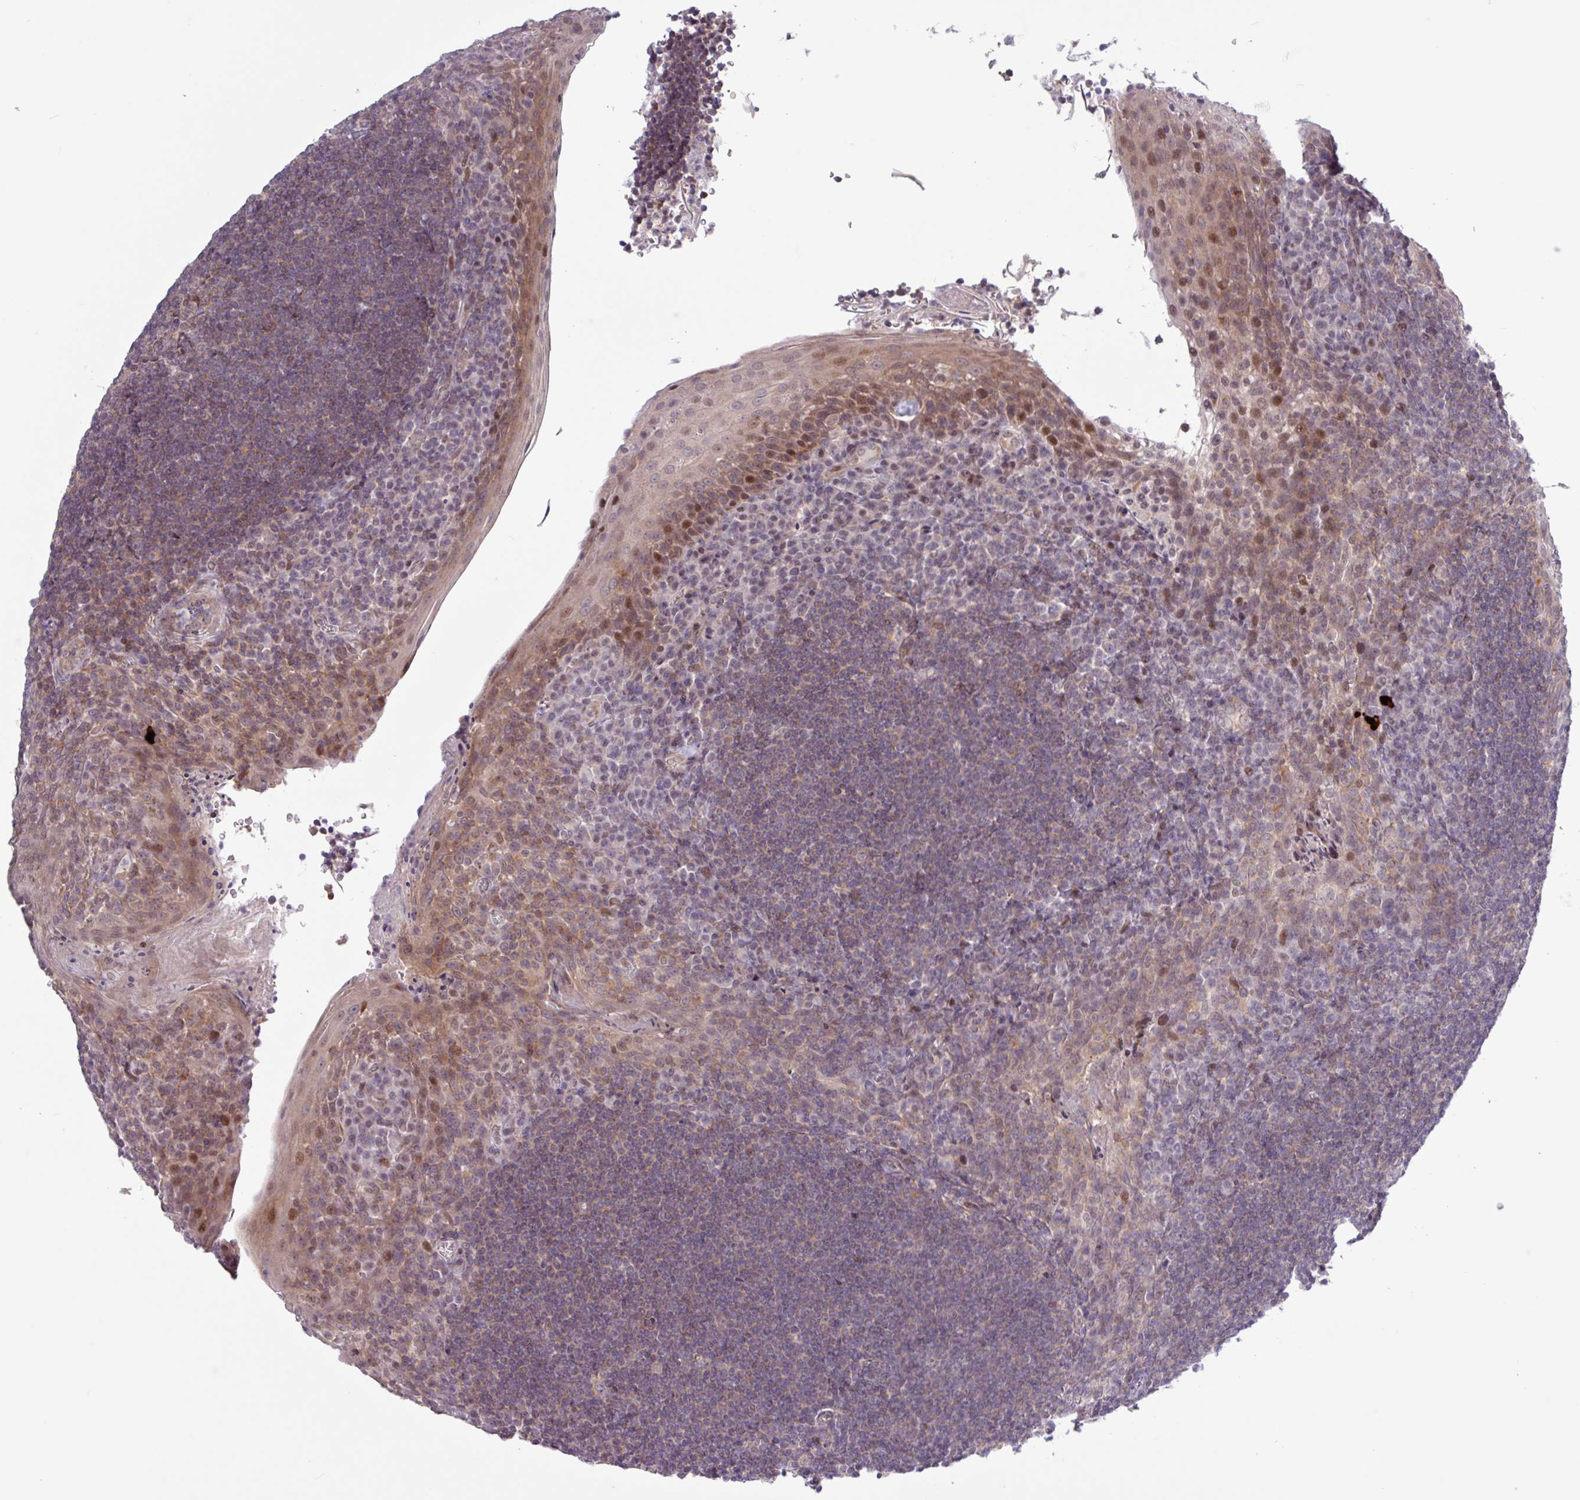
{"staining": {"intensity": "negative", "quantity": "none", "location": "none"}, "tissue": "tonsil", "cell_type": "Germinal center cells", "image_type": "normal", "snomed": [{"axis": "morphology", "description": "Normal tissue, NOS"}, {"axis": "topography", "description": "Tonsil"}], "caption": "The immunohistochemistry (IHC) image has no significant staining in germinal center cells of tonsil. (Brightfield microscopy of DAB immunohistochemistry at high magnification).", "gene": "RTL3", "patient": {"sex": "male", "age": 27}}